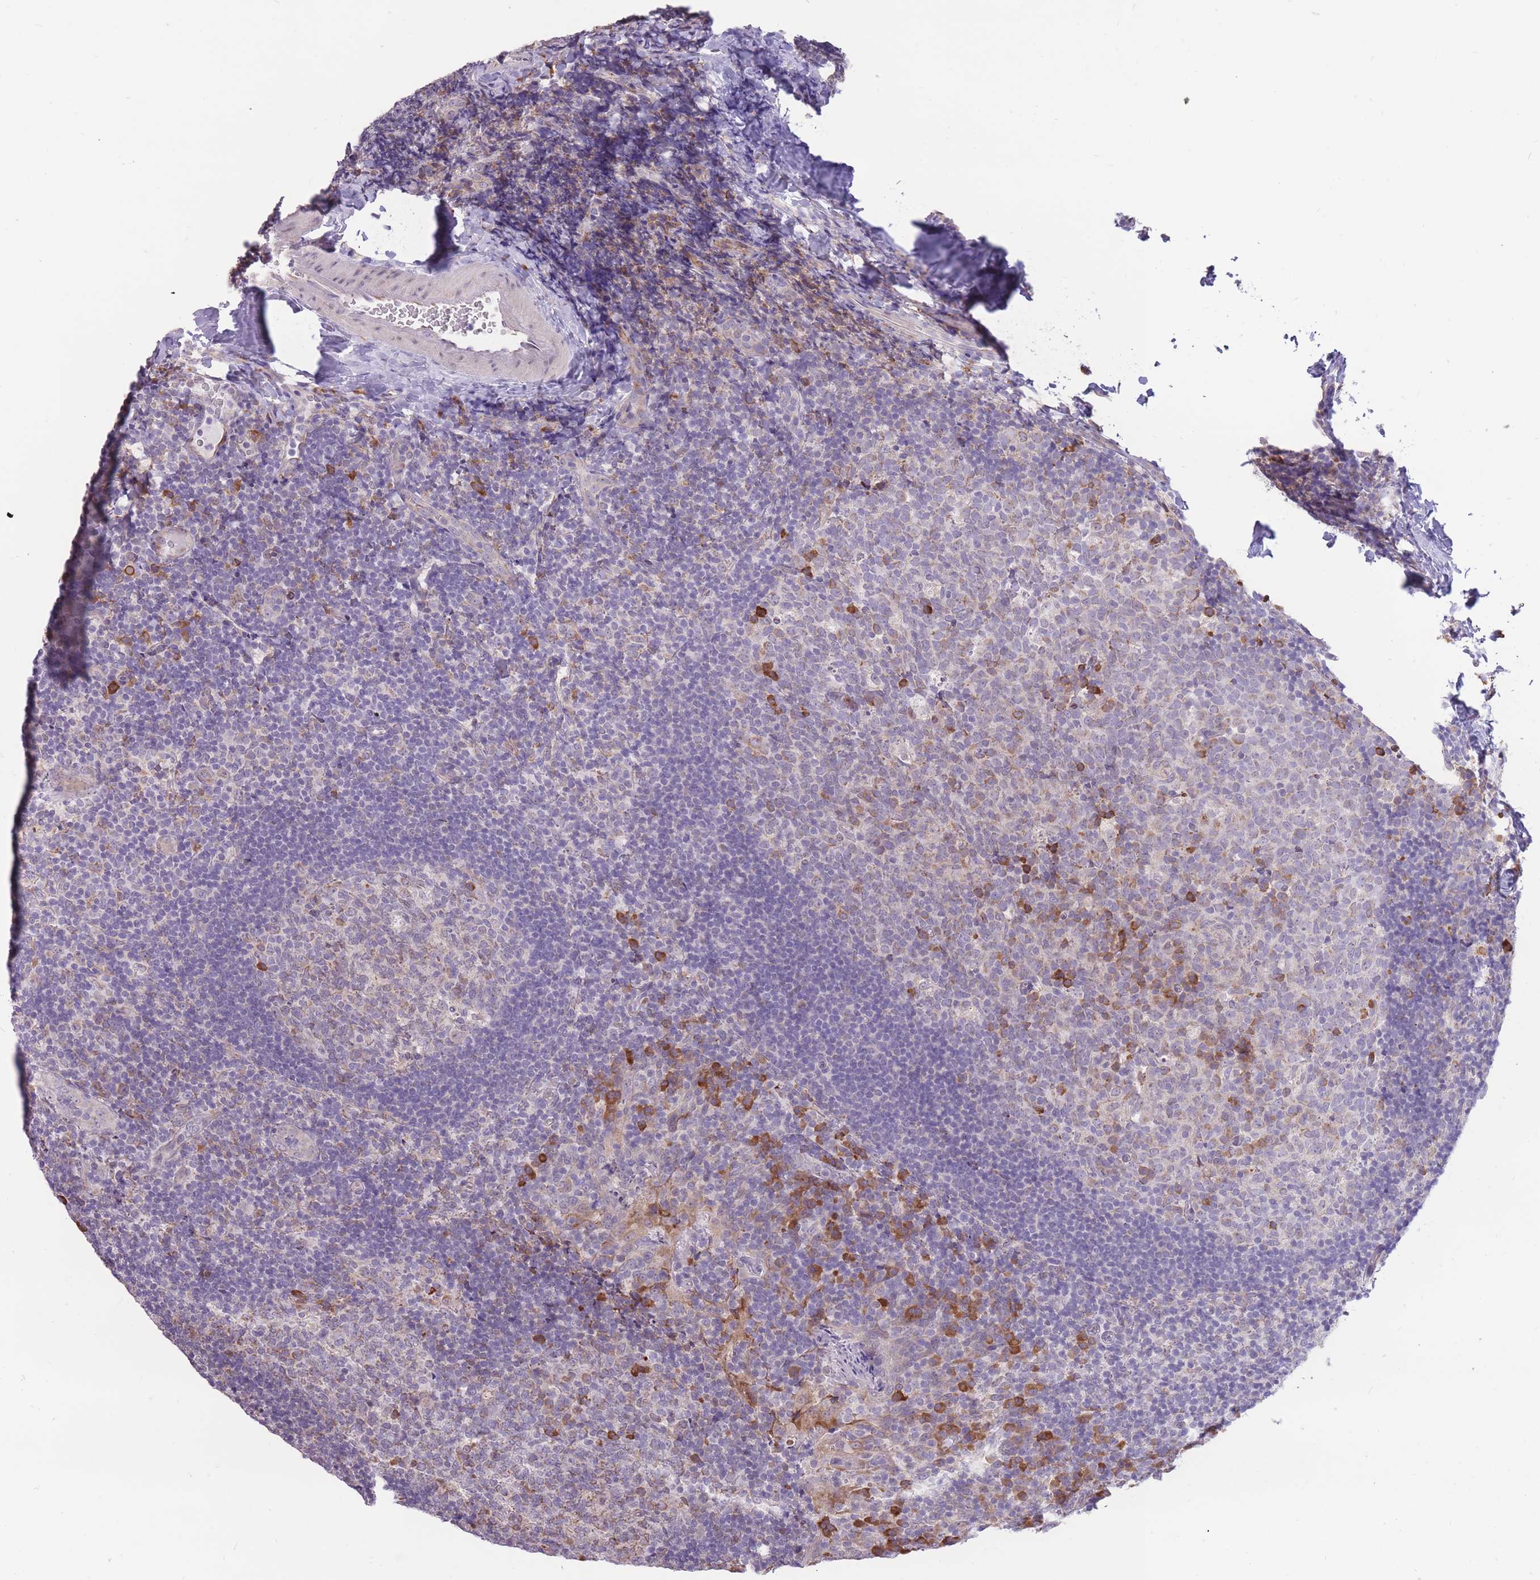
{"staining": {"intensity": "strong", "quantity": "<25%", "location": "cytoplasmic/membranous"}, "tissue": "tonsil", "cell_type": "Germinal center cells", "image_type": "normal", "snomed": [{"axis": "morphology", "description": "Normal tissue, NOS"}, {"axis": "topography", "description": "Tonsil"}], "caption": "A photomicrograph showing strong cytoplasmic/membranous positivity in approximately <25% of germinal center cells in benign tonsil, as visualized by brown immunohistochemical staining.", "gene": "TRAPPC5", "patient": {"sex": "male", "age": 17}}